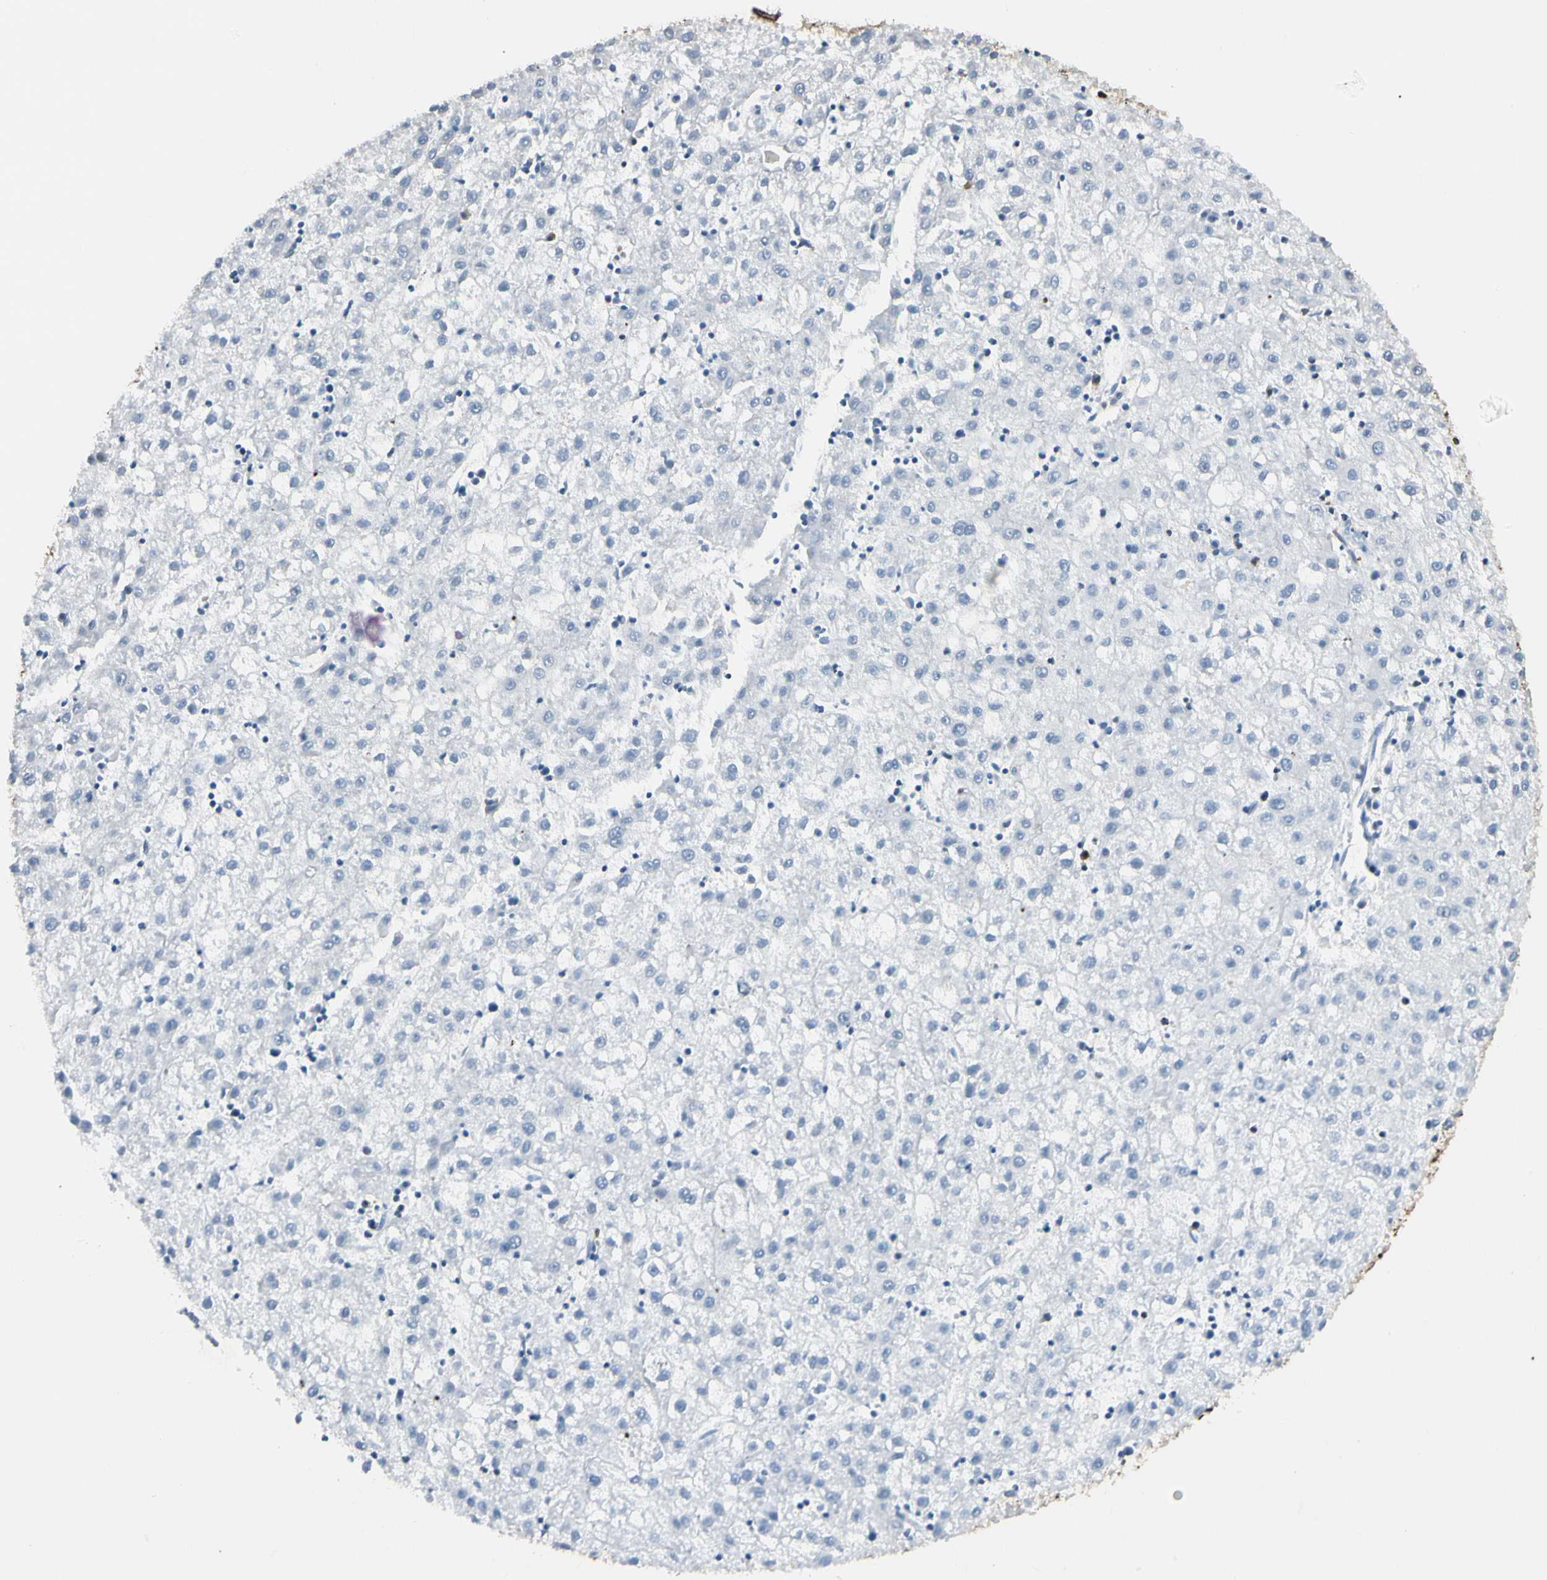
{"staining": {"intensity": "negative", "quantity": "none", "location": "none"}, "tissue": "liver cancer", "cell_type": "Tumor cells", "image_type": "cancer", "snomed": [{"axis": "morphology", "description": "Carcinoma, Hepatocellular, NOS"}, {"axis": "topography", "description": "Liver"}], "caption": "Protein analysis of liver cancer (hepatocellular carcinoma) reveals no significant expression in tumor cells.", "gene": "FUS", "patient": {"sex": "male", "age": 72}}